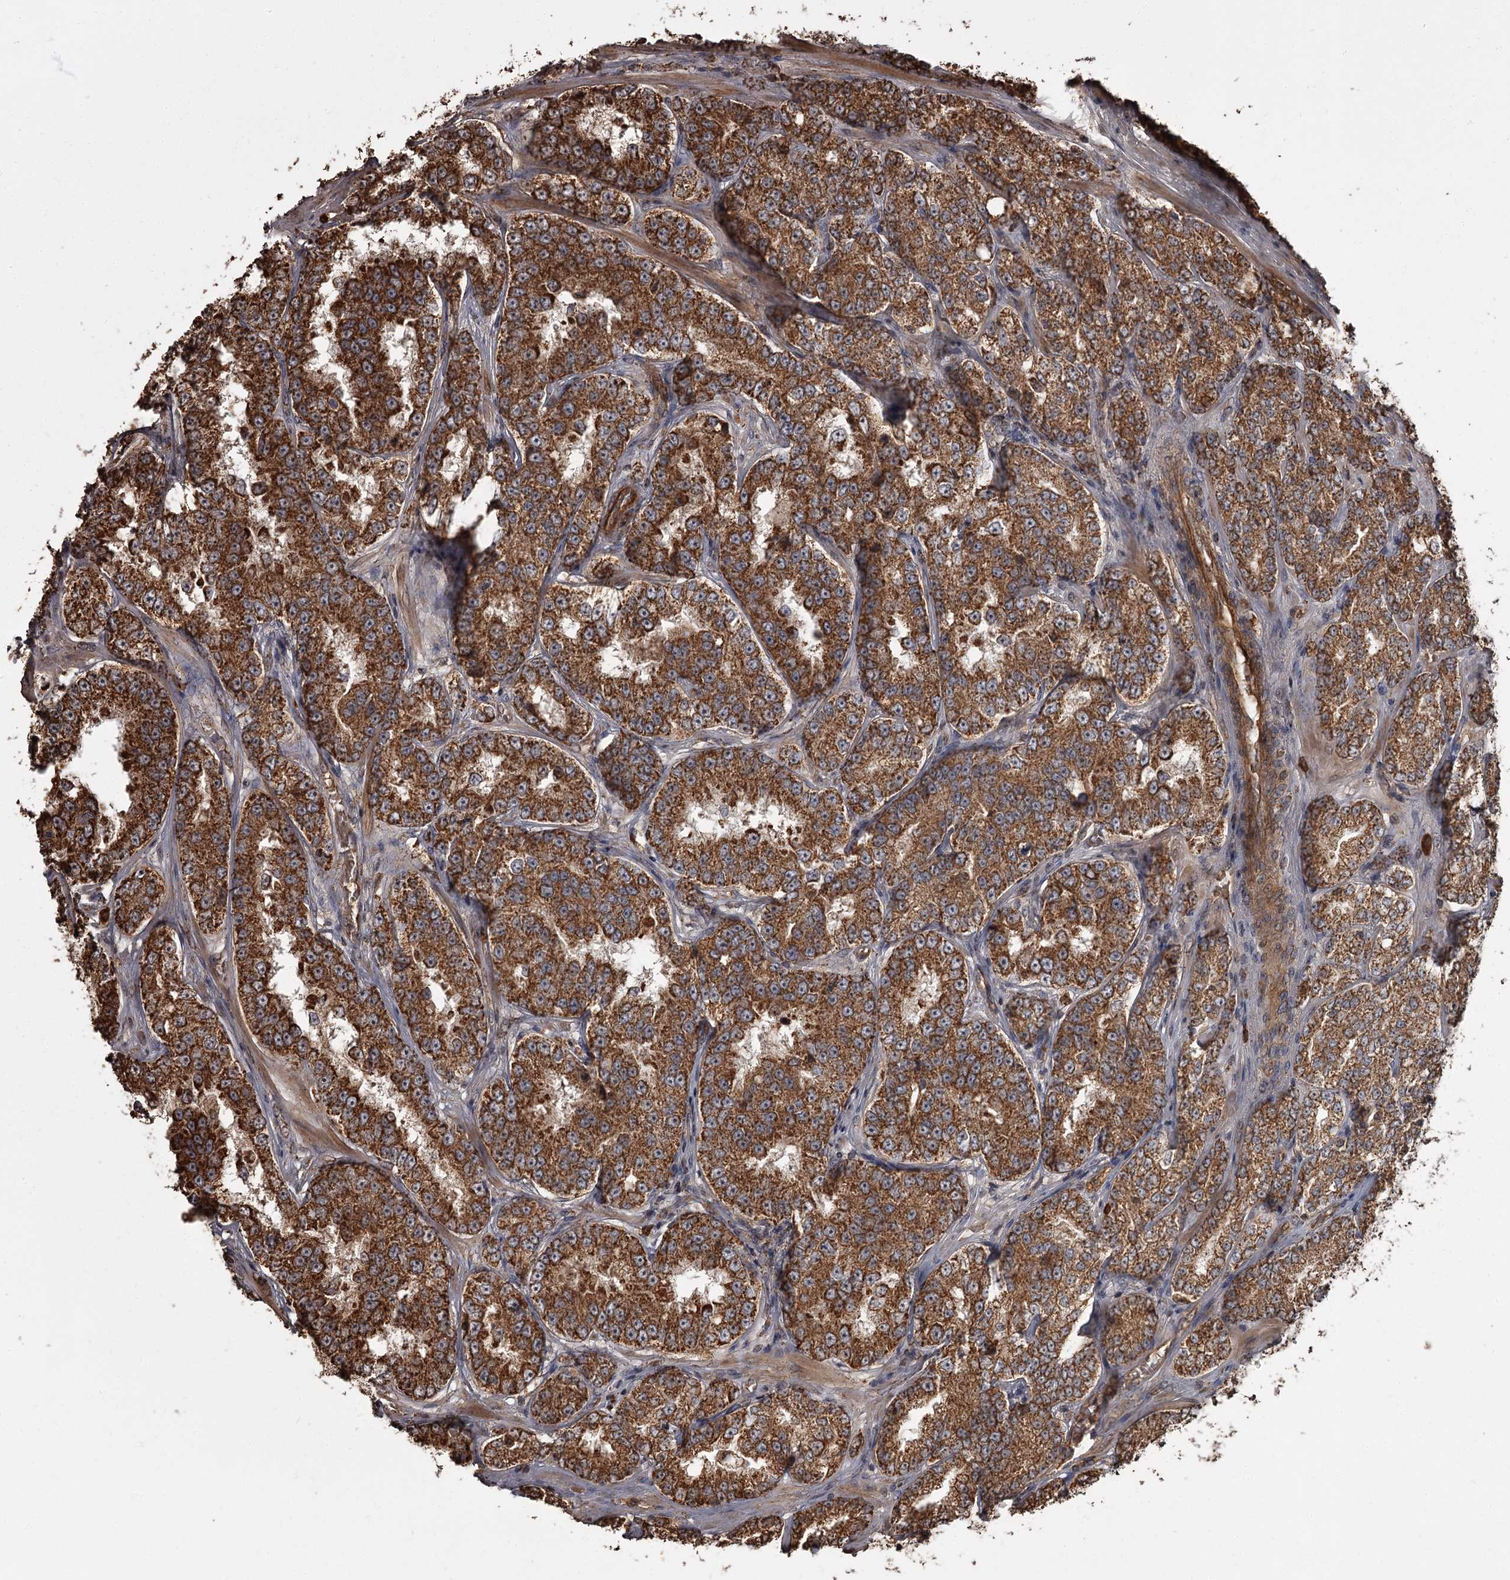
{"staining": {"intensity": "strong", "quantity": ">75%", "location": "cytoplasmic/membranous"}, "tissue": "prostate cancer", "cell_type": "Tumor cells", "image_type": "cancer", "snomed": [{"axis": "morphology", "description": "Normal tissue, NOS"}, {"axis": "morphology", "description": "Adenocarcinoma, High grade"}, {"axis": "topography", "description": "Prostate"}], "caption": "DAB immunohistochemical staining of prostate cancer reveals strong cytoplasmic/membranous protein positivity in about >75% of tumor cells.", "gene": "THAP9", "patient": {"sex": "male", "age": 83}}